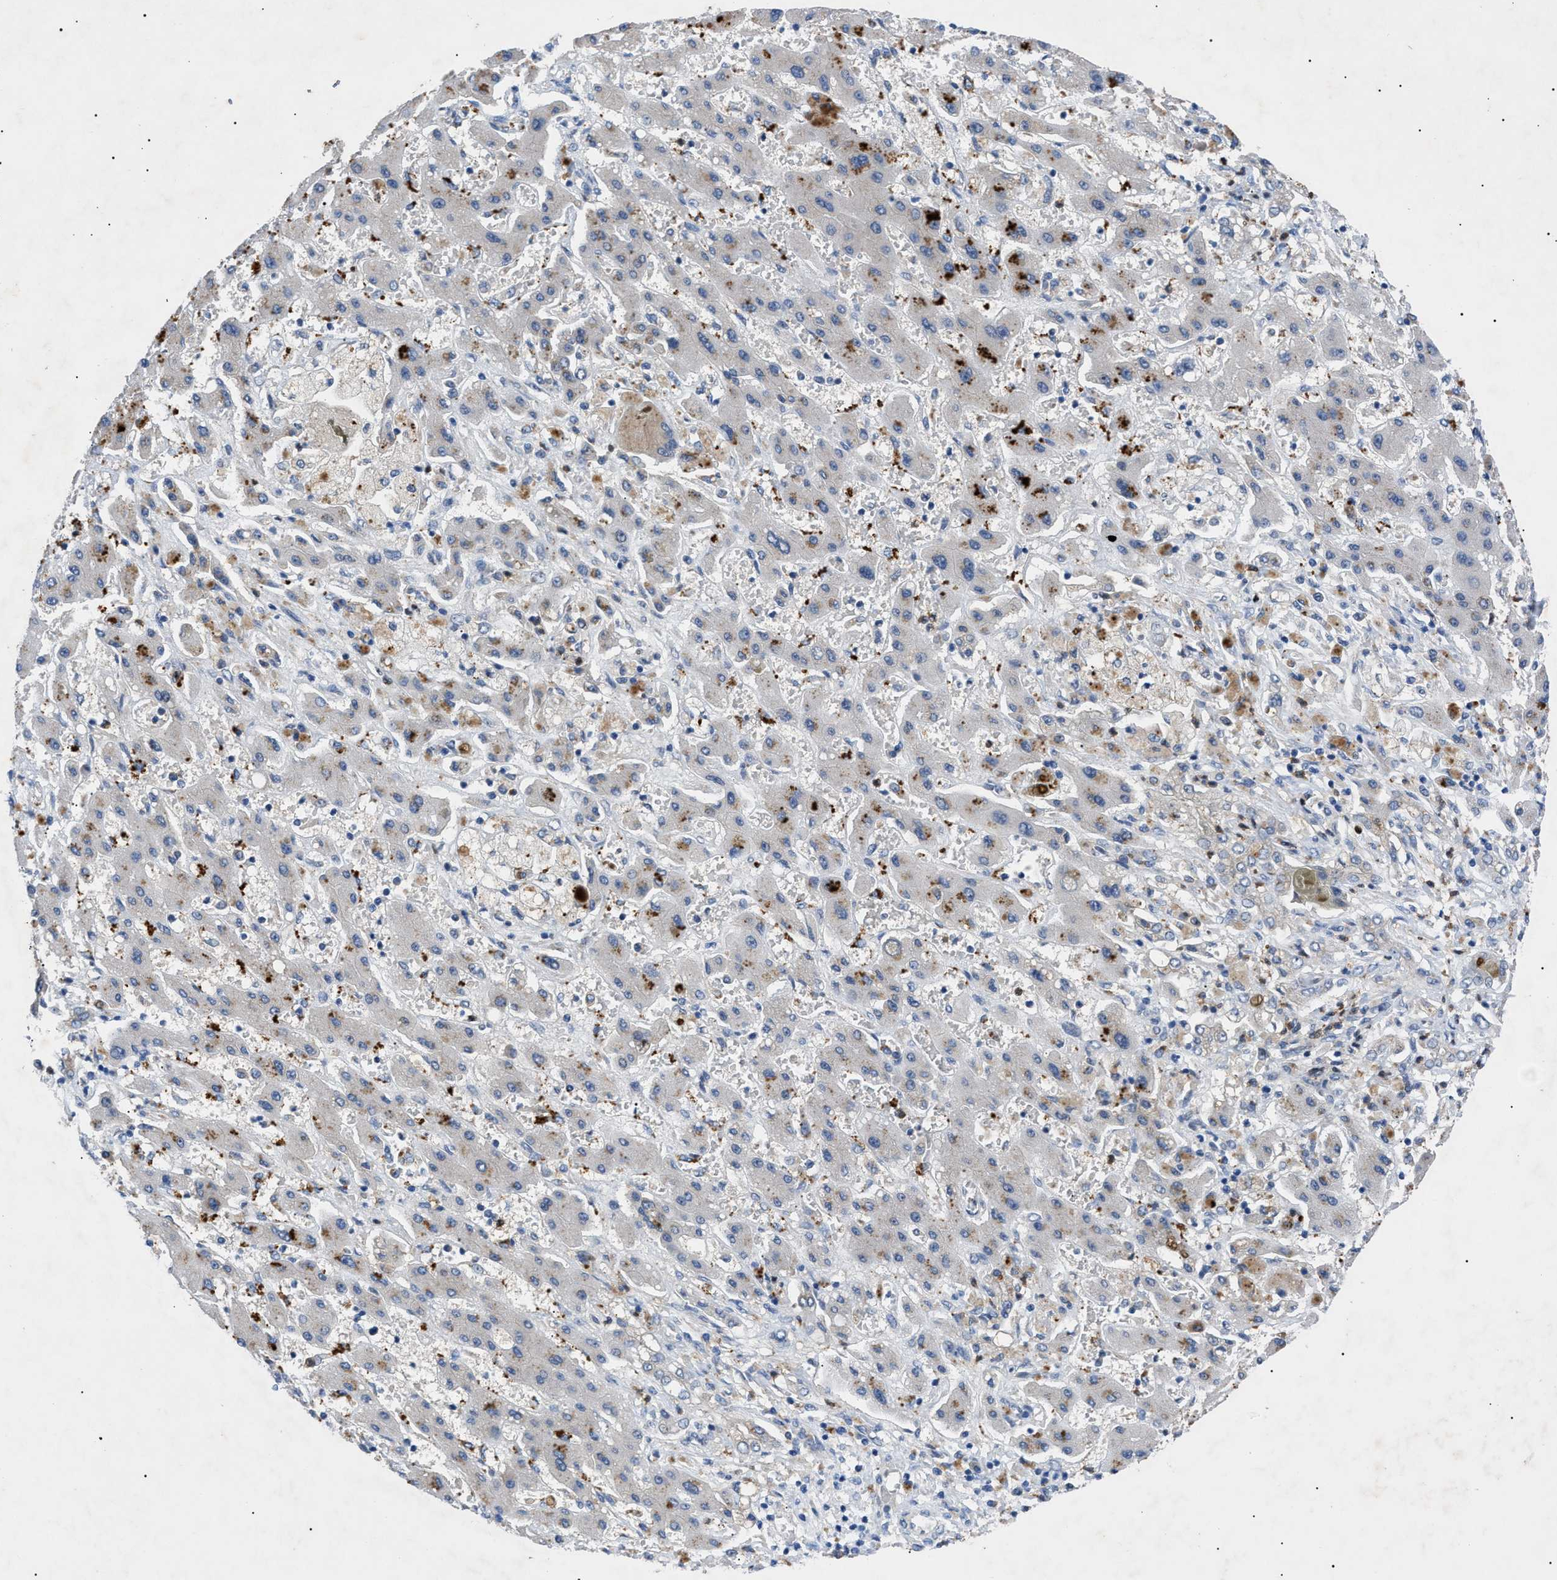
{"staining": {"intensity": "weak", "quantity": "<25%", "location": "cytoplasmic/membranous"}, "tissue": "liver cancer", "cell_type": "Tumor cells", "image_type": "cancer", "snomed": [{"axis": "morphology", "description": "Cholangiocarcinoma"}, {"axis": "topography", "description": "Liver"}], "caption": "The micrograph shows no staining of tumor cells in liver cancer.", "gene": "RIPK1", "patient": {"sex": "male", "age": 50}}